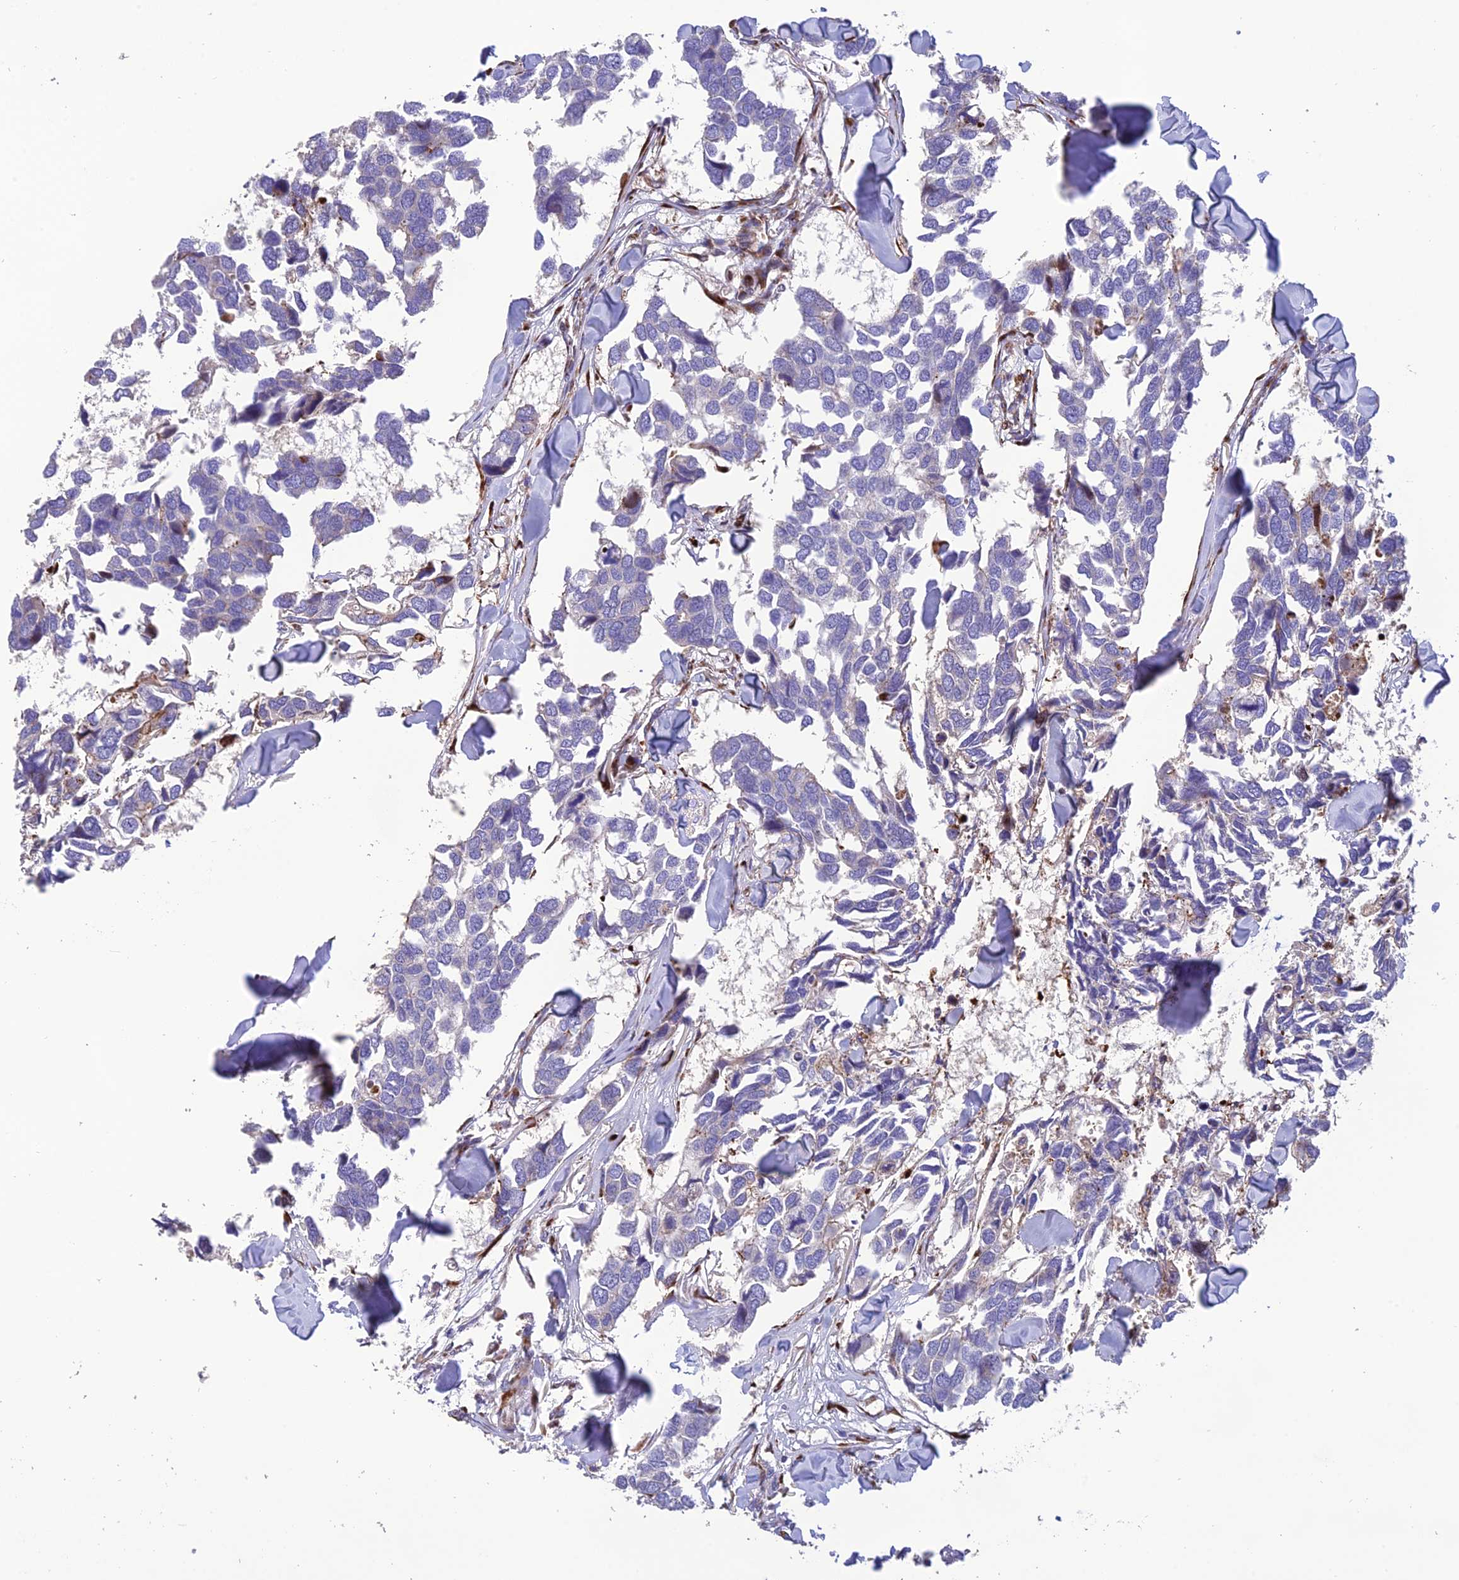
{"staining": {"intensity": "negative", "quantity": "none", "location": "none"}, "tissue": "breast cancer", "cell_type": "Tumor cells", "image_type": "cancer", "snomed": [{"axis": "morphology", "description": "Duct carcinoma"}, {"axis": "topography", "description": "Breast"}], "caption": "Breast cancer (infiltrating ductal carcinoma) was stained to show a protein in brown. There is no significant staining in tumor cells.", "gene": "CPSF4L", "patient": {"sex": "female", "age": 83}}